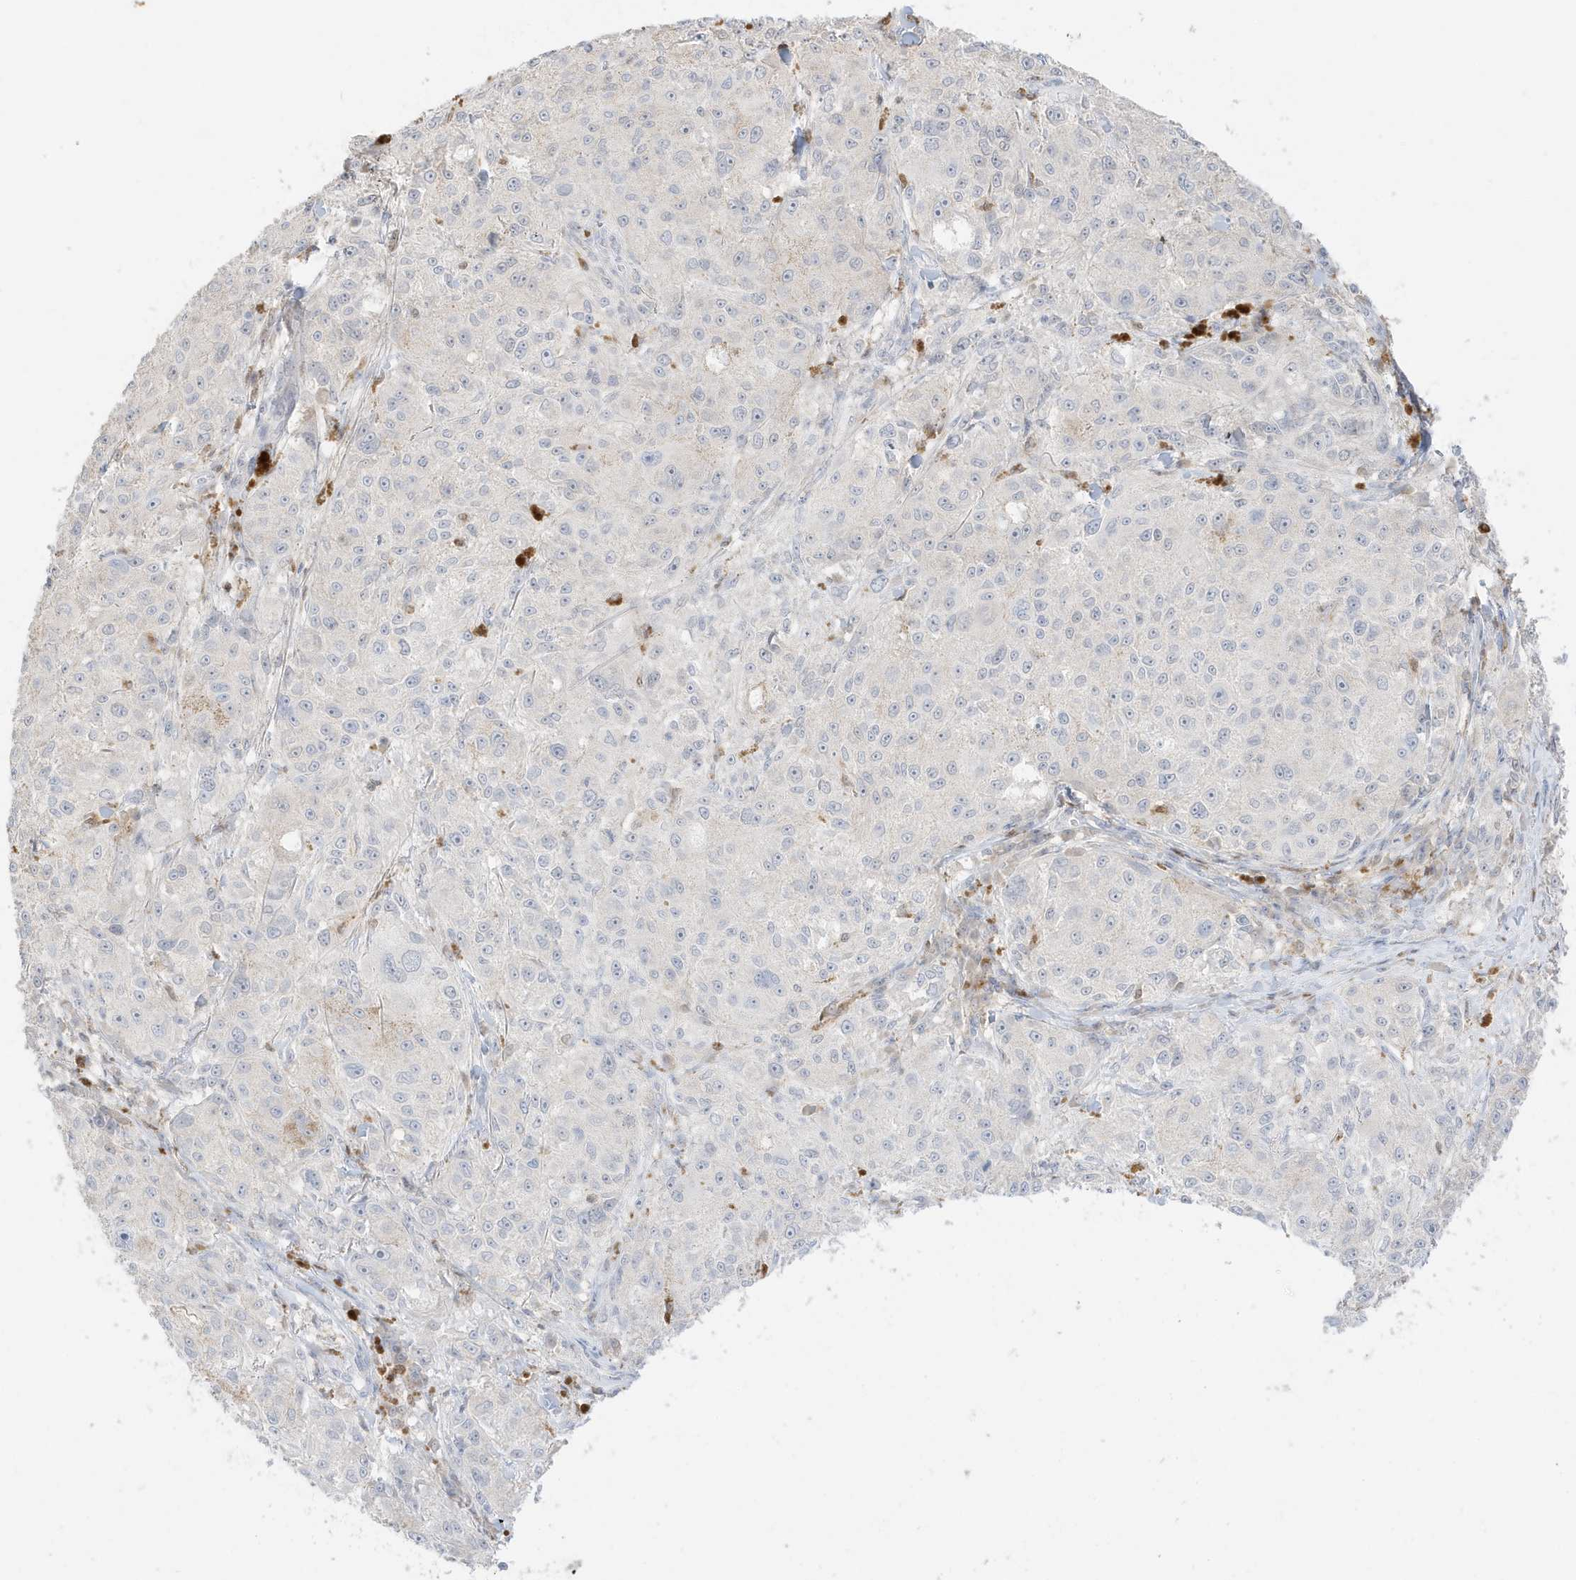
{"staining": {"intensity": "negative", "quantity": "none", "location": "none"}, "tissue": "melanoma", "cell_type": "Tumor cells", "image_type": "cancer", "snomed": [{"axis": "morphology", "description": "Necrosis, NOS"}, {"axis": "morphology", "description": "Malignant melanoma, NOS"}, {"axis": "topography", "description": "Skin"}], "caption": "Malignant melanoma was stained to show a protein in brown. There is no significant expression in tumor cells. (DAB immunohistochemistry (IHC) visualized using brightfield microscopy, high magnification).", "gene": "GCA", "patient": {"sex": "female", "age": 87}}